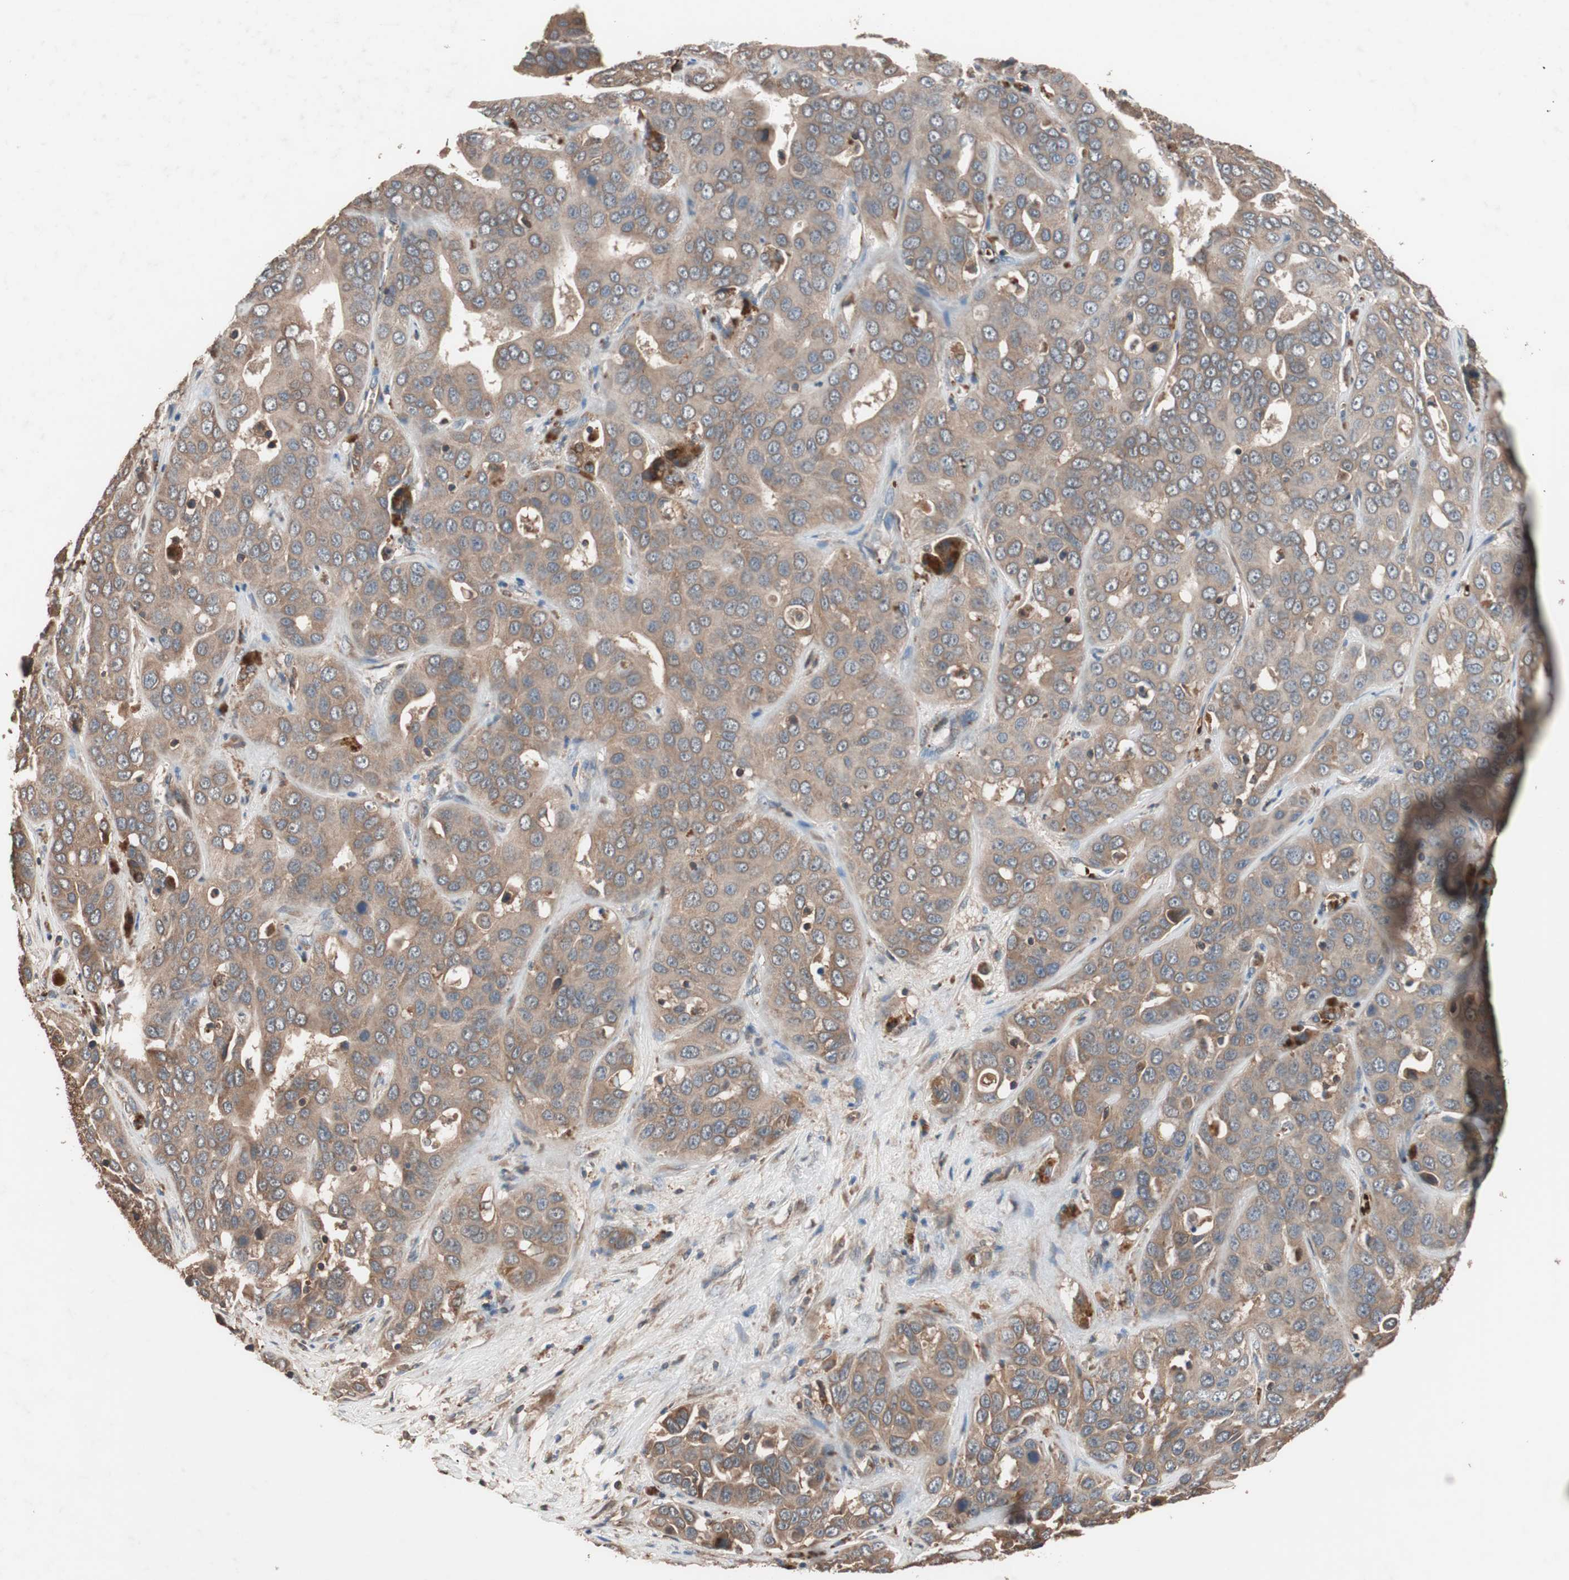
{"staining": {"intensity": "moderate", "quantity": ">75%", "location": "cytoplasmic/membranous"}, "tissue": "liver cancer", "cell_type": "Tumor cells", "image_type": "cancer", "snomed": [{"axis": "morphology", "description": "Cholangiocarcinoma"}, {"axis": "topography", "description": "Liver"}], "caption": "Liver cholangiocarcinoma stained for a protein demonstrates moderate cytoplasmic/membranous positivity in tumor cells. (Brightfield microscopy of DAB IHC at high magnification).", "gene": "GLYCTK", "patient": {"sex": "female", "age": 52}}